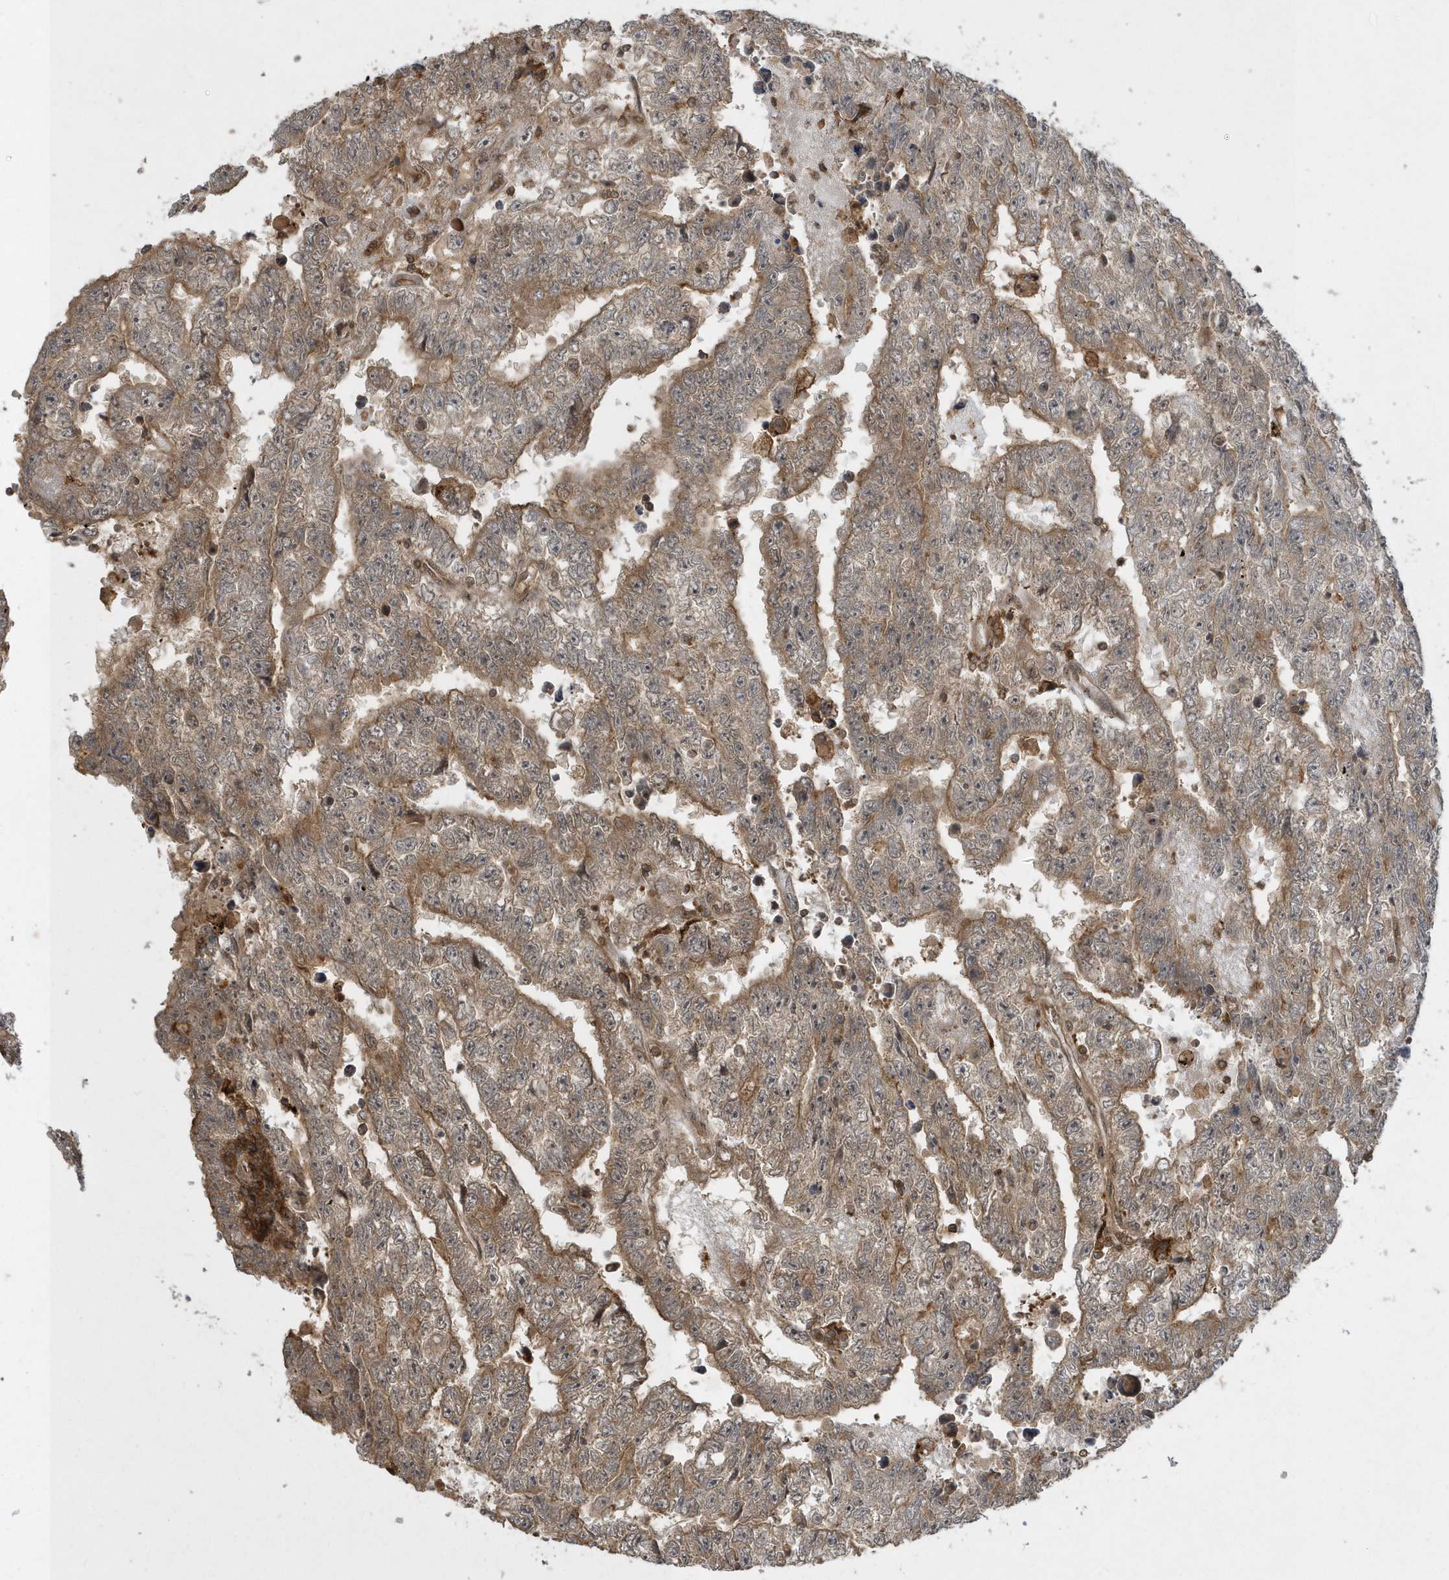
{"staining": {"intensity": "moderate", "quantity": "25%-75%", "location": "cytoplasmic/membranous"}, "tissue": "testis cancer", "cell_type": "Tumor cells", "image_type": "cancer", "snomed": [{"axis": "morphology", "description": "Carcinoma, Embryonal, NOS"}, {"axis": "topography", "description": "Testis"}], "caption": "Human testis embryonal carcinoma stained with a protein marker displays moderate staining in tumor cells.", "gene": "LACC1", "patient": {"sex": "male", "age": 25}}